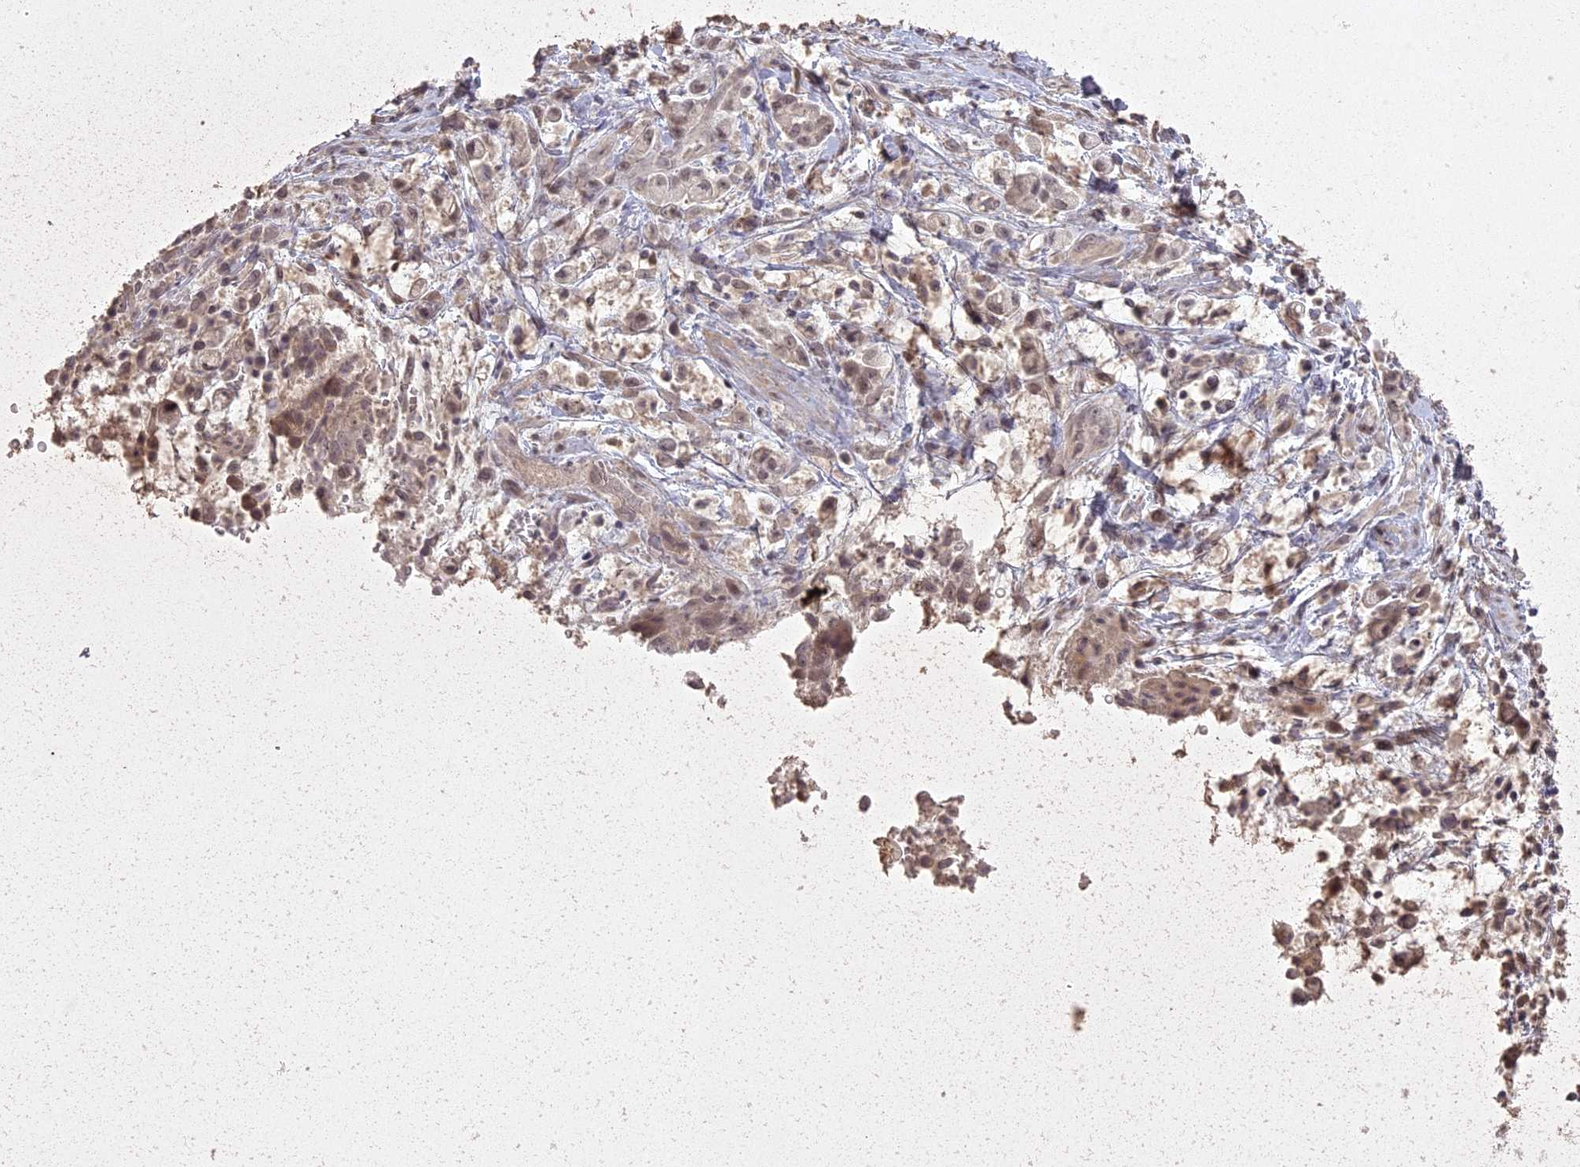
{"staining": {"intensity": "negative", "quantity": "none", "location": "none"}, "tissue": "stomach cancer", "cell_type": "Tumor cells", "image_type": "cancer", "snomed": [{"axis": "morphology", "description": "Adenocarcinoma, NOS"}, {"axis": "topography", "description": "Stomach"}], "caption": "Human stomach cancer (adenocarcinoma) stained for a protein using immunohistochemistry (IHC) exhibits no staining in tumor cells.", "gene": "LIN37", "patient": {"sex": "female", "age": 60}}